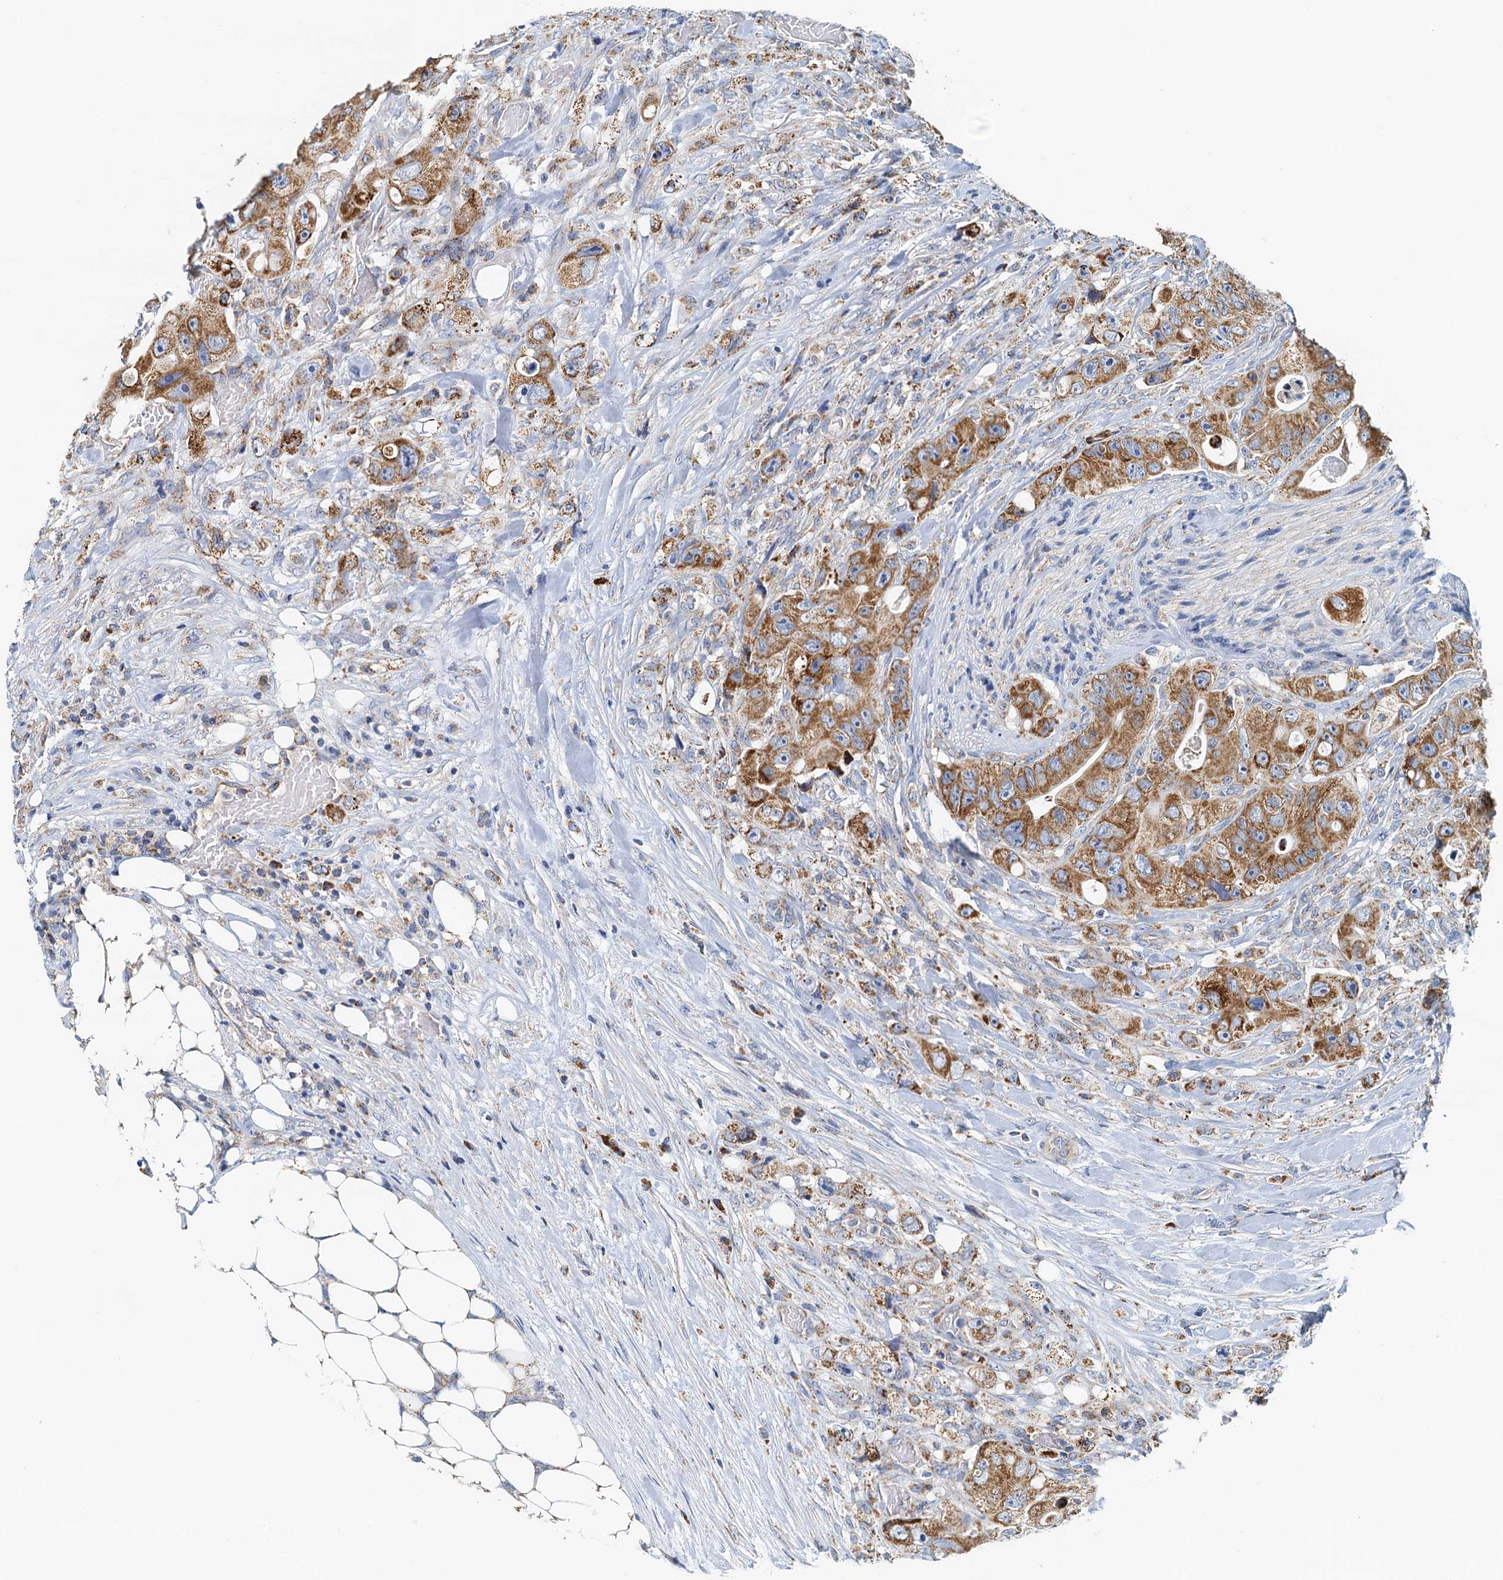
{"staining": {"intensity": "moderate", "quantity": ">75%", "location": "cytoplasmic/membranous"}, "tissue": "colorectal cancer", "cell_type": "Tumor cells", "image_type": "cancer", "snomed": [{"axis": "morphology", "description": "Adenocarcinoma, NOS"}, {"axis": "topography", "description": "Colon"}], "caption": "Adenocarcinoma (colorectal) stained for a protein (brown) shows moderate cytoplasmic/membranous positive positivity in approximately >75% of tumor cells.", "gene": "POC1A", "patient": {"sex": "female", "age": 46}}